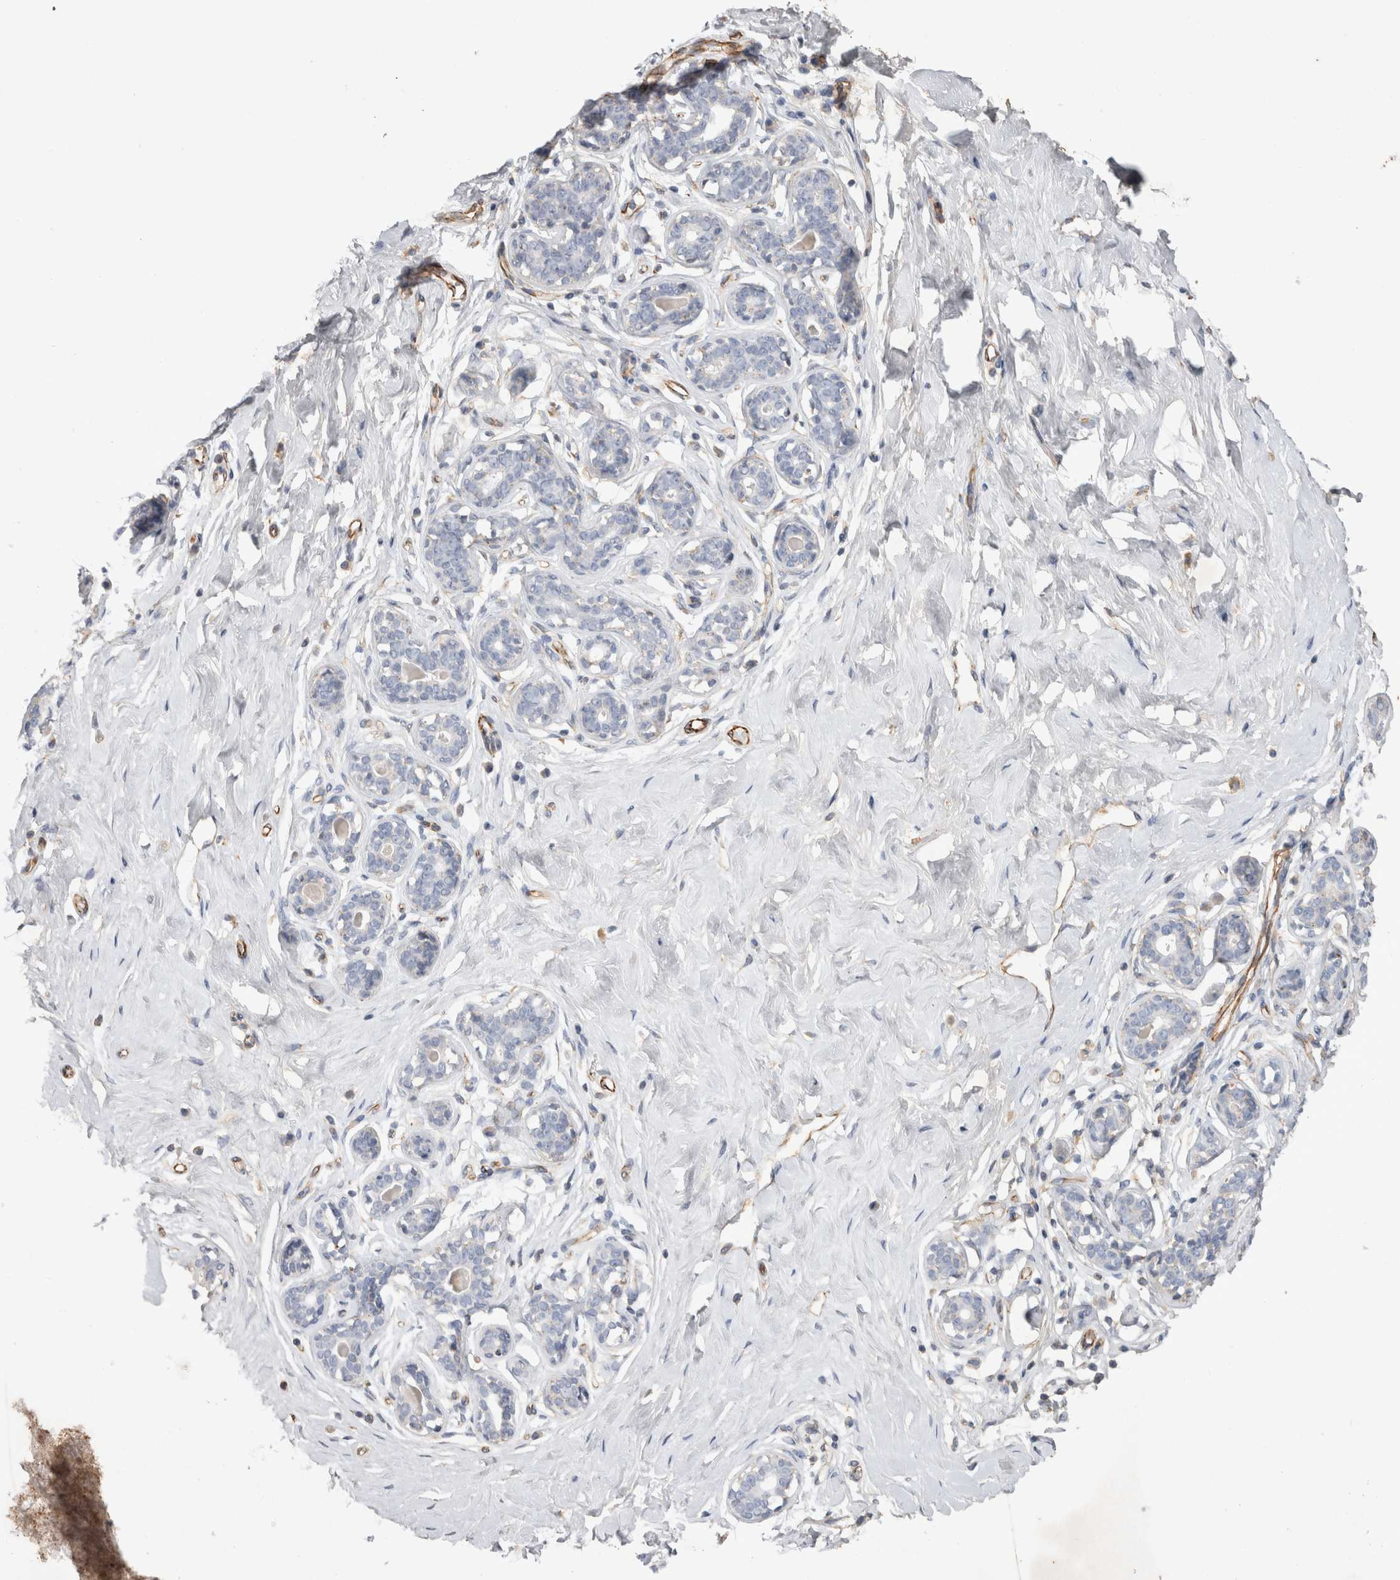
{"staining": {"intensity": "negative", "quantity": "none", "location": "none"}, "tissue": "breast", "cell_type": "Adipocytes", "image_type": "normal", "snomed": [{"axis": "morphology", "description": "Normal tissue, NOS"}, {"axis": "topography", "description": "Breast"}], "caption": "Immunohistochemistry of benign human breast exhibits no staining in adipocytes.", "gene": "STRADB", "patient": {"sex": "female", "age": 23}}